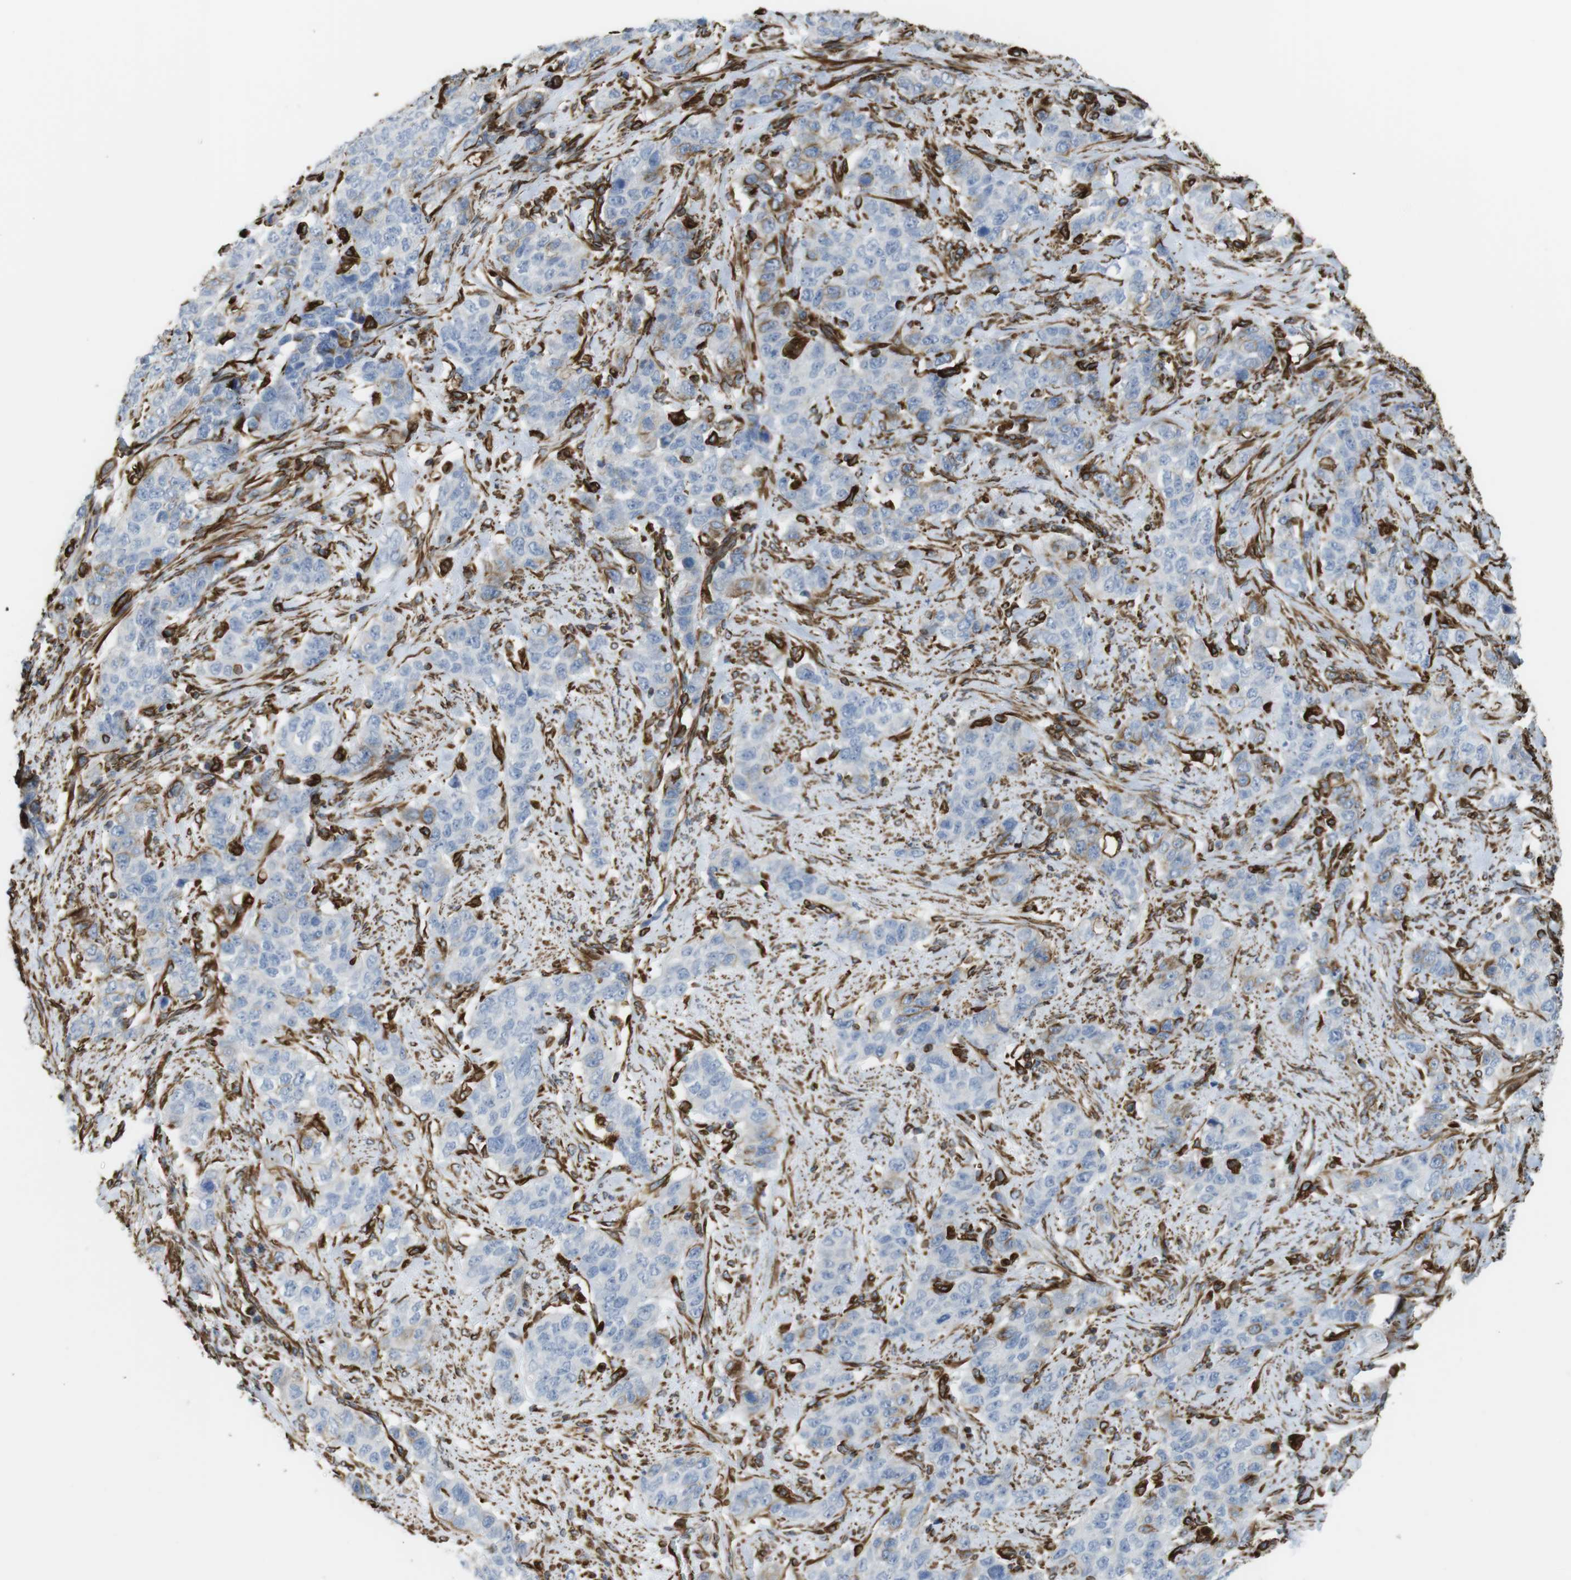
{"staining": {"intensity": "negative", "quantity": "none", "location": "none"}, "tissue": "stomach cancer", "cell_type": "Tumor cells", "image_type": "cancer", "snomed": [{"axis": "morphology", "description": "Adenocarcinoma, NOS"}, {"axis": "topography", "description": "Stomach"}], "caption": "IHC micrograph of stomach cancer stained for a protein (brown), which displays no expression in tumor cells.", "gene": "RALGPS1", "patient": {"sex": "male", "age": 48}}